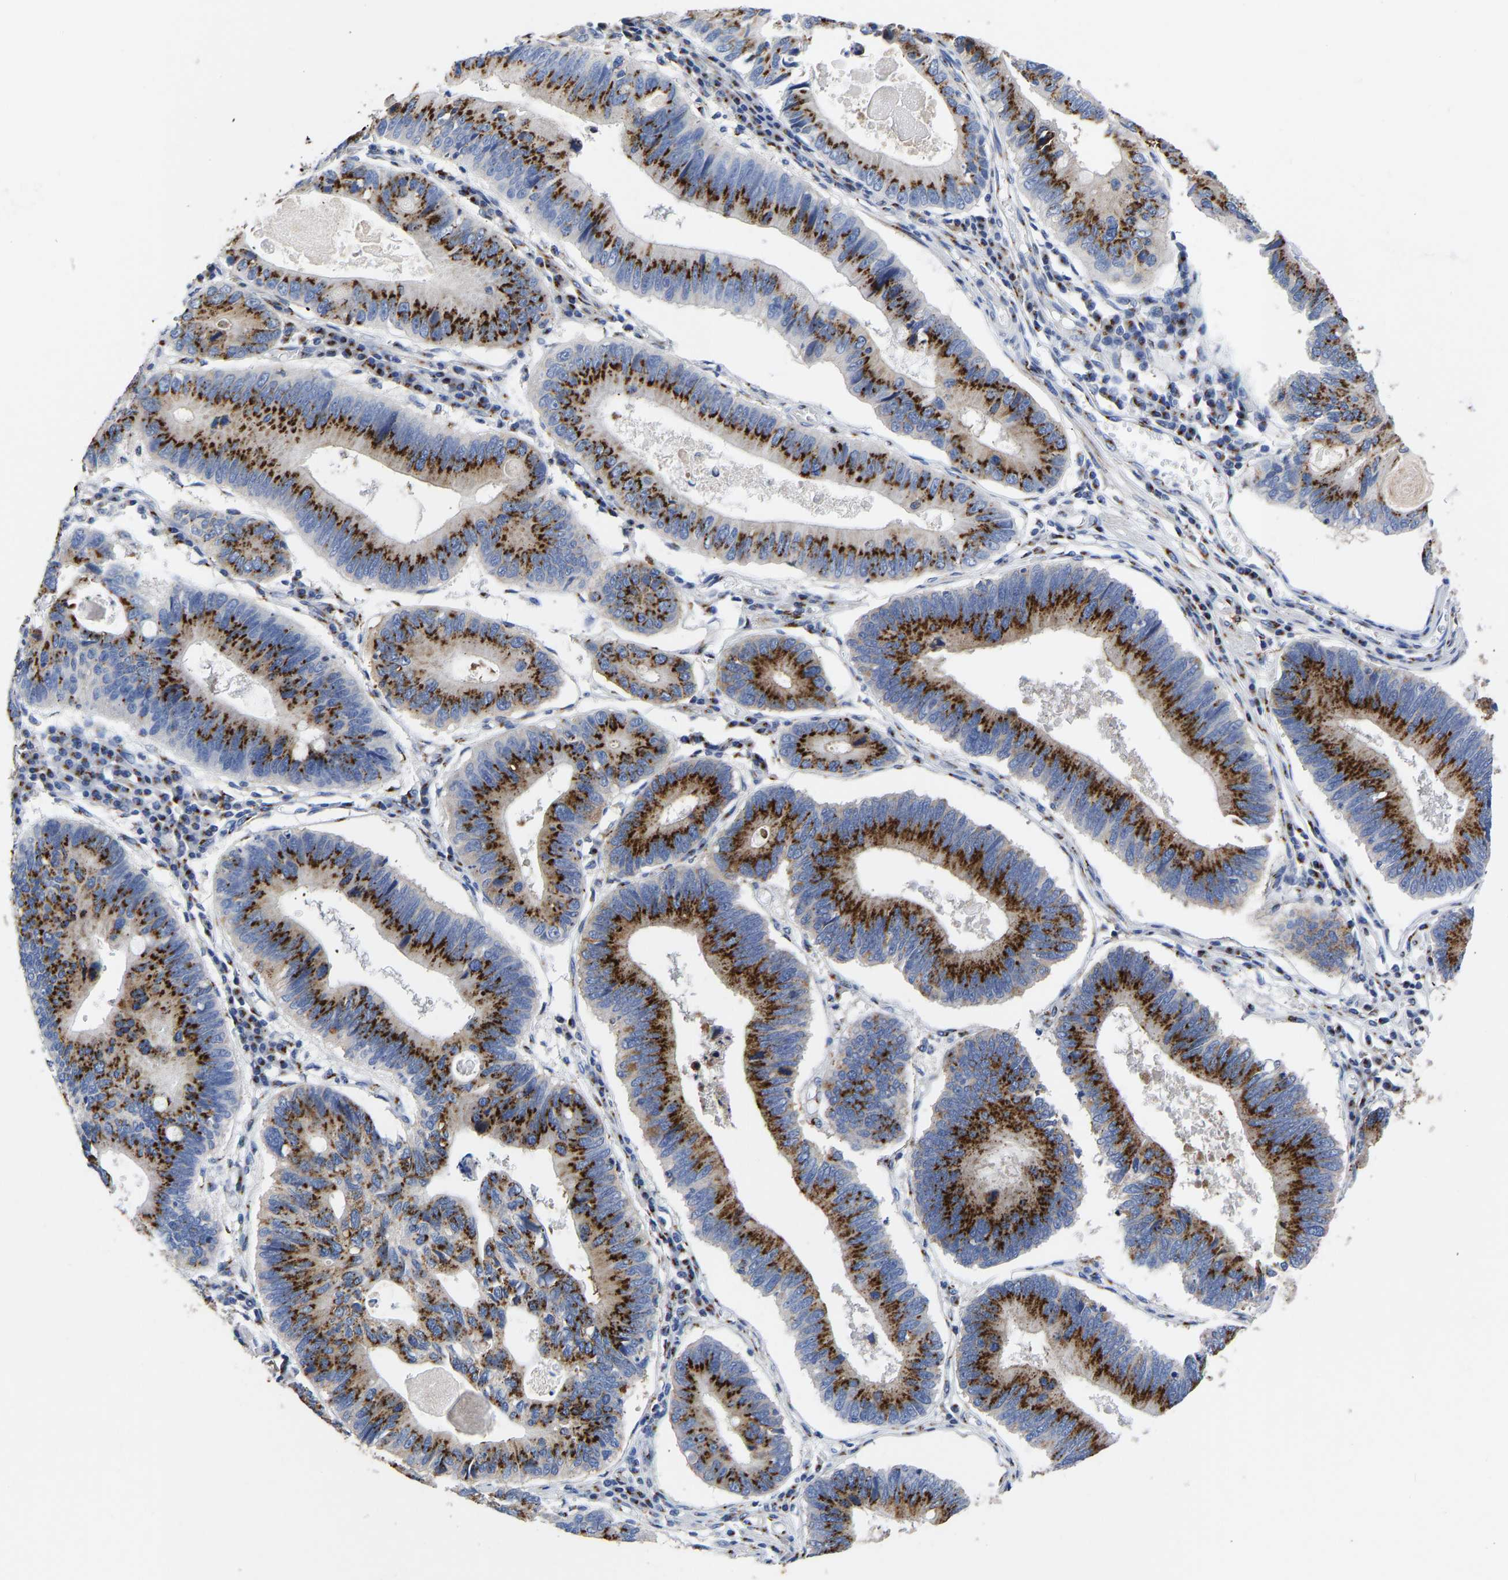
{"staining": {"intensity": "strong", "quantity": ">75%", "location": "cytoplasmic/membranous"}, "tissue": "stomach cancer", "cell_type": "Tumor cells", "image_type": "cancer", "snomed": [{"axis": "morphology", "description": "Adenocarcinoma, NOS"}, {"axis": "topography", "description": "Stomach"}], "caption": "High-power microscopy captured an immunohistochemistry image of stomach adenocarcinoma, revealing strong cytoplasmic/membranous positivity in approximately >75% of tumor cells.", "gene": "TMEM87A", "patient": {"sex": "male", "age": 59}}